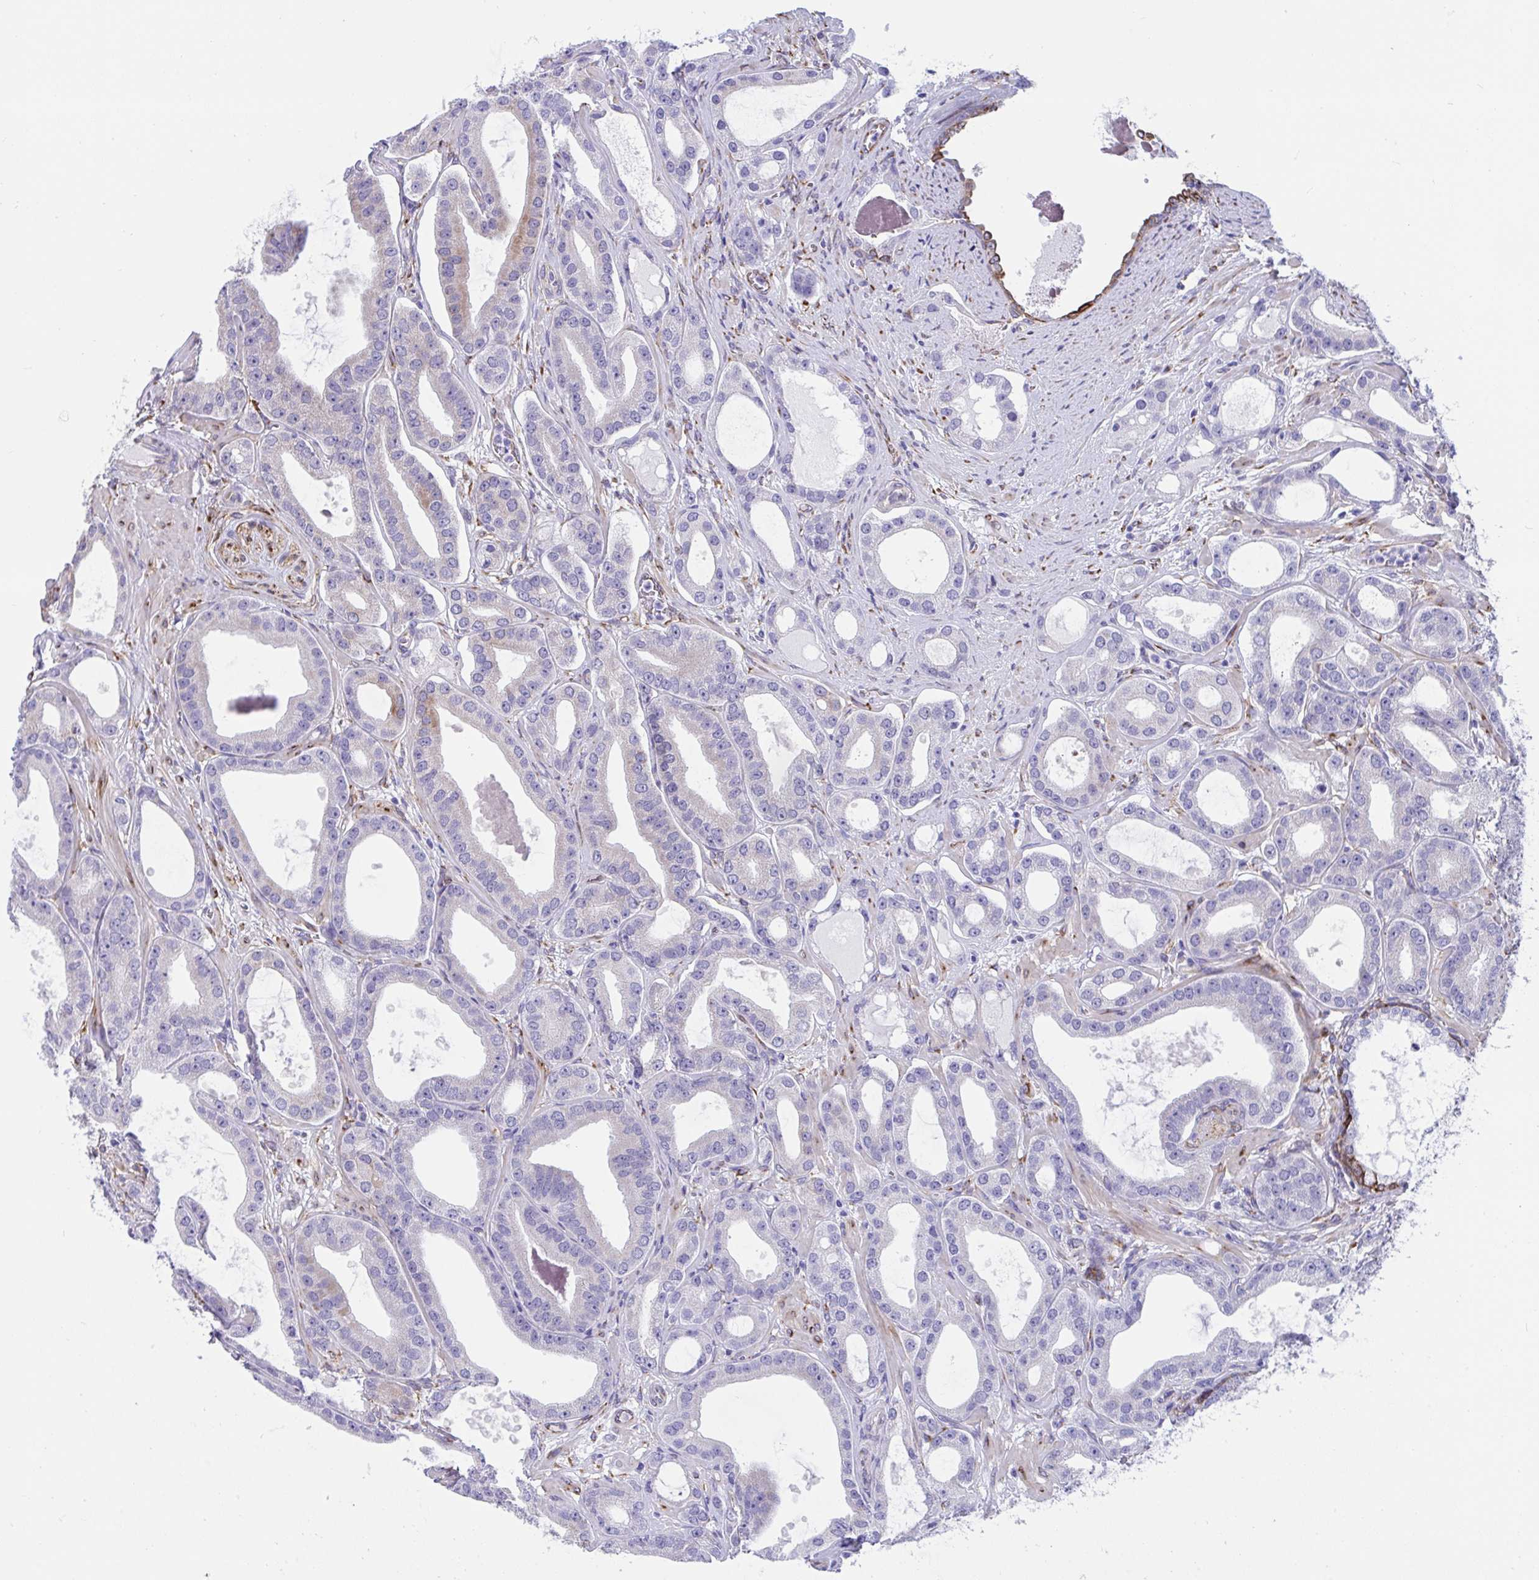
{"staining": {"intensity": "negative", "quantity": "none", "location": "none"}, "tissue": "prostate cancer", "cell_type": "Tumor cells", "image_type": "cancer", "snomed": [{"axis": "morphology", "description": "Adenocarcinoma, High grade"}, {"axis": "topography", "description": "Prostate"}], "caption": "An IHC micrograph of prostate cancer (adenocarcinoma (high-grade)) is shown. There is no staining in tumor cells of prostate cancer (adenocarcinoma (high-grade)). (Brightfield microscopy of DAB (3,3'-diaminobenzidine) IHC at high magnification).", "gene": "ASPH", "patient": {"sex": "male", "age": 65}}